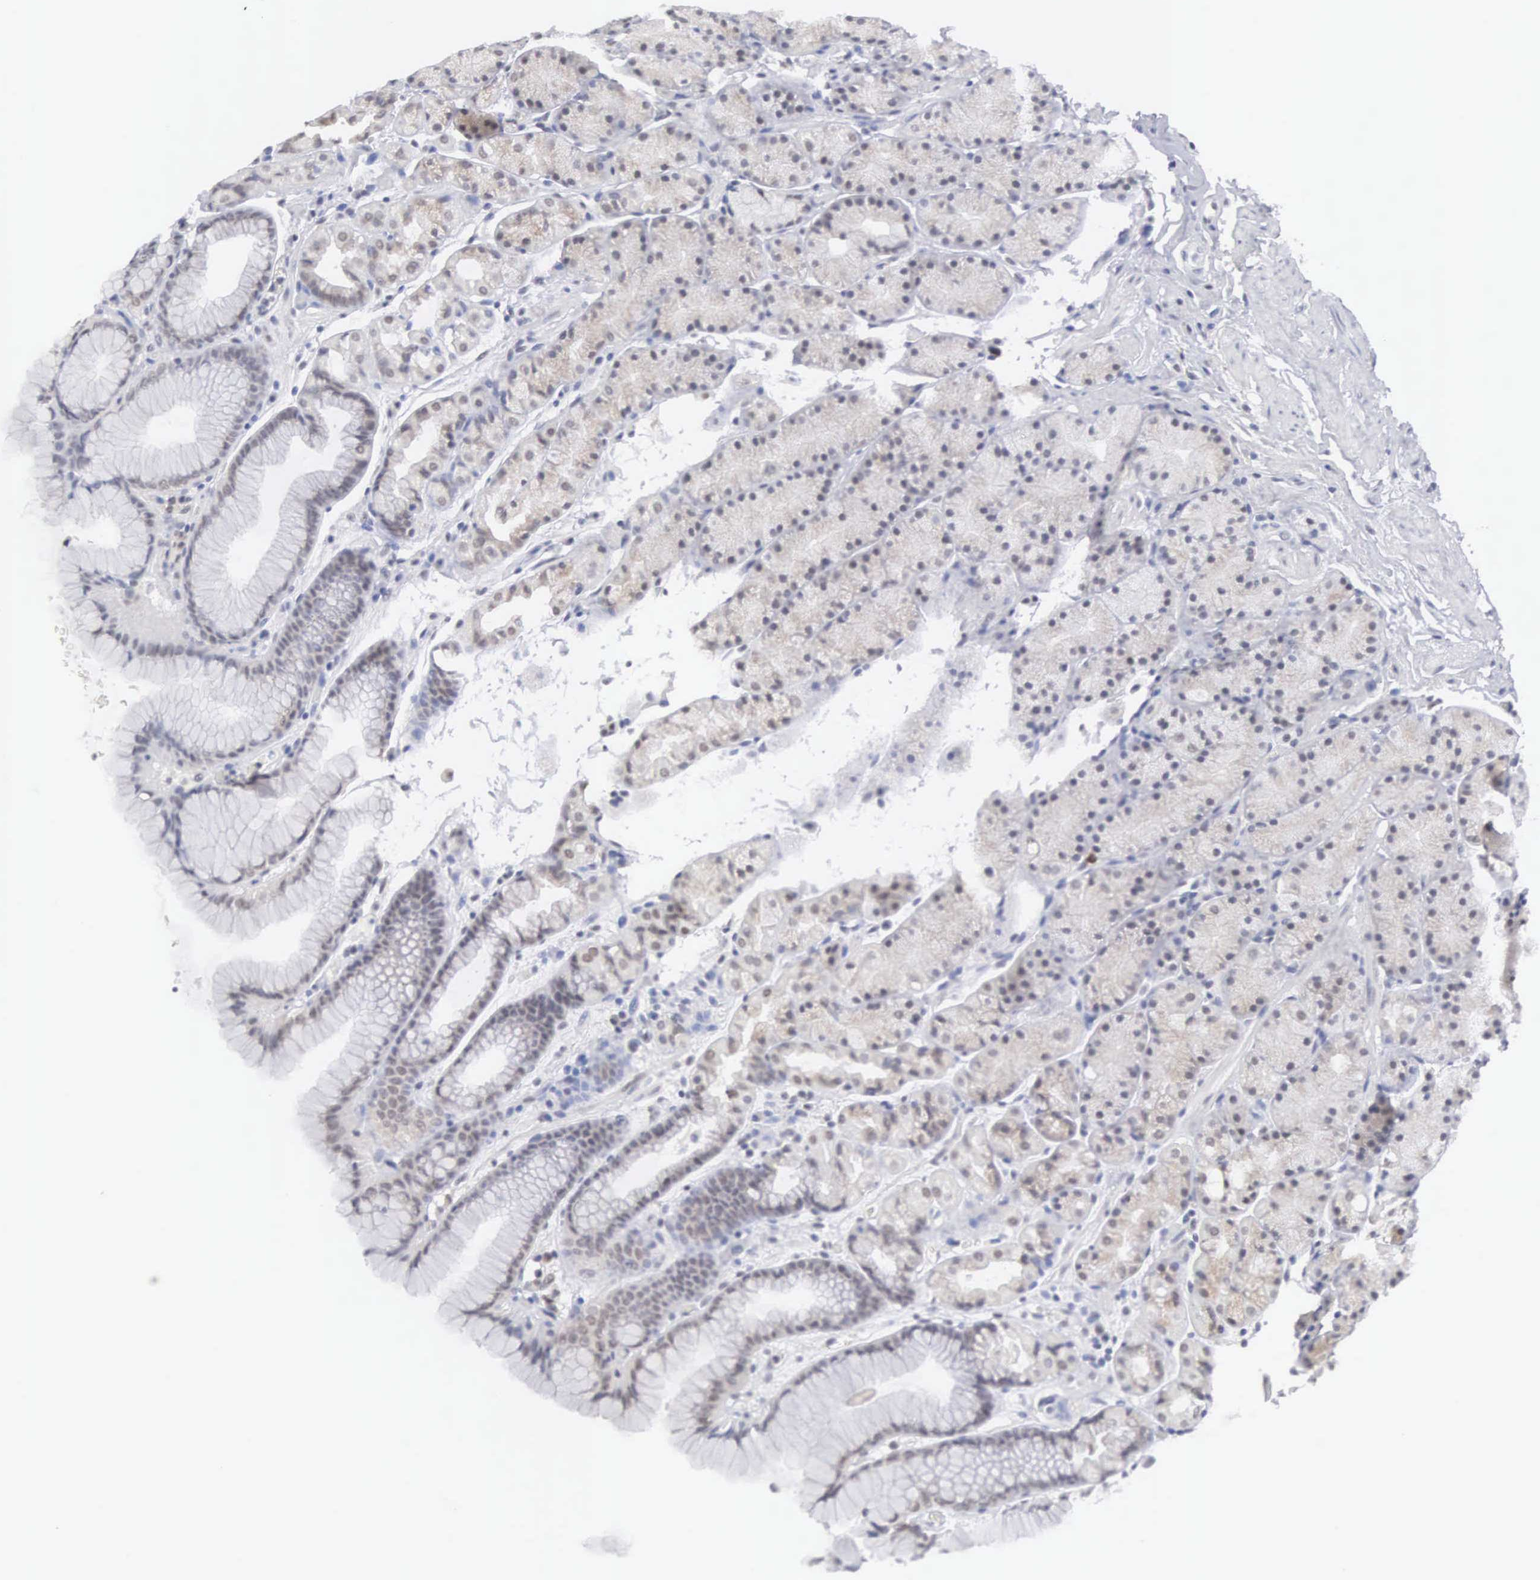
{"staining": {"intensity": "weak", "quantity": "<25%", "location": "nuclear"}, "tissue": "stomach", "cell_type": "Glandular cells", "image_type": "normal", "snomed": [{"axis": "morphology", "description": "Normal tissue, NOS"}, {"axis": "topography", "description": "Stomach, upper"}], "caption": "An image of stomach stained for a protein demonstrates no brown staining in glandular cells. (Stains: DAB immunohistochemistry (IHC) with hematoxylin counter stain, Microscopy: brightfield microscopy at high magnification).", "gene": "MNAT1", "patient": {"sex": "male", "age": 72}}